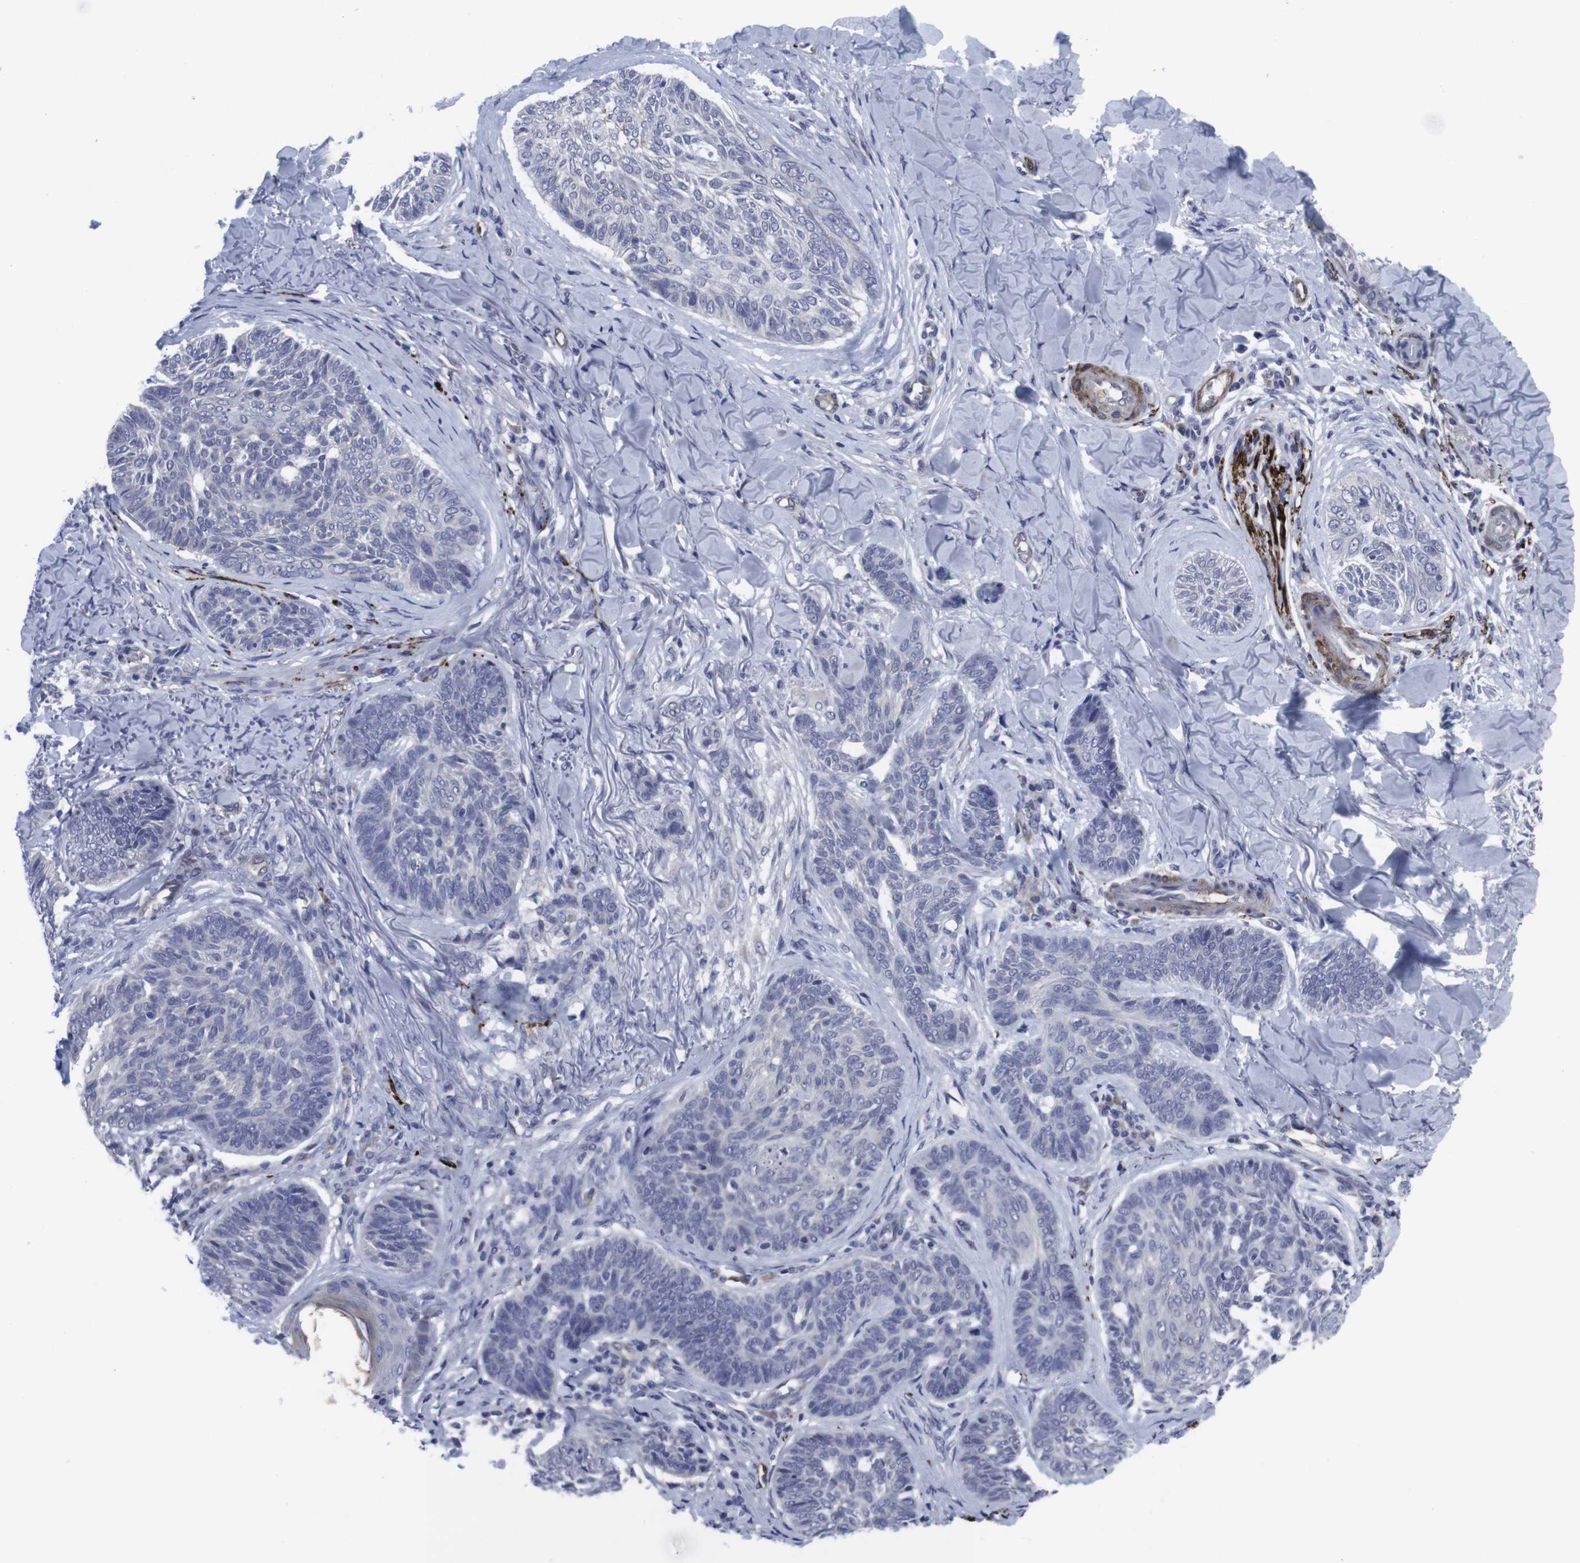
{"staining": {"intensity": "negative", "quantity": "none", "location": "none"}, "tissue": "skin cancer", "cell_type": "Tumor cells", "image_type": "cancer", "snomed": [{"axis": "morphology", "description": "Basal cell carcinoma"}, {"axis": "topography", "description": "Skin"}], "caption": "This is an IHC image of human skin cancer. There is no positivity in tumor cells.", "gene": "SNCG", "patient": {"sex": "male", "age": 43}}